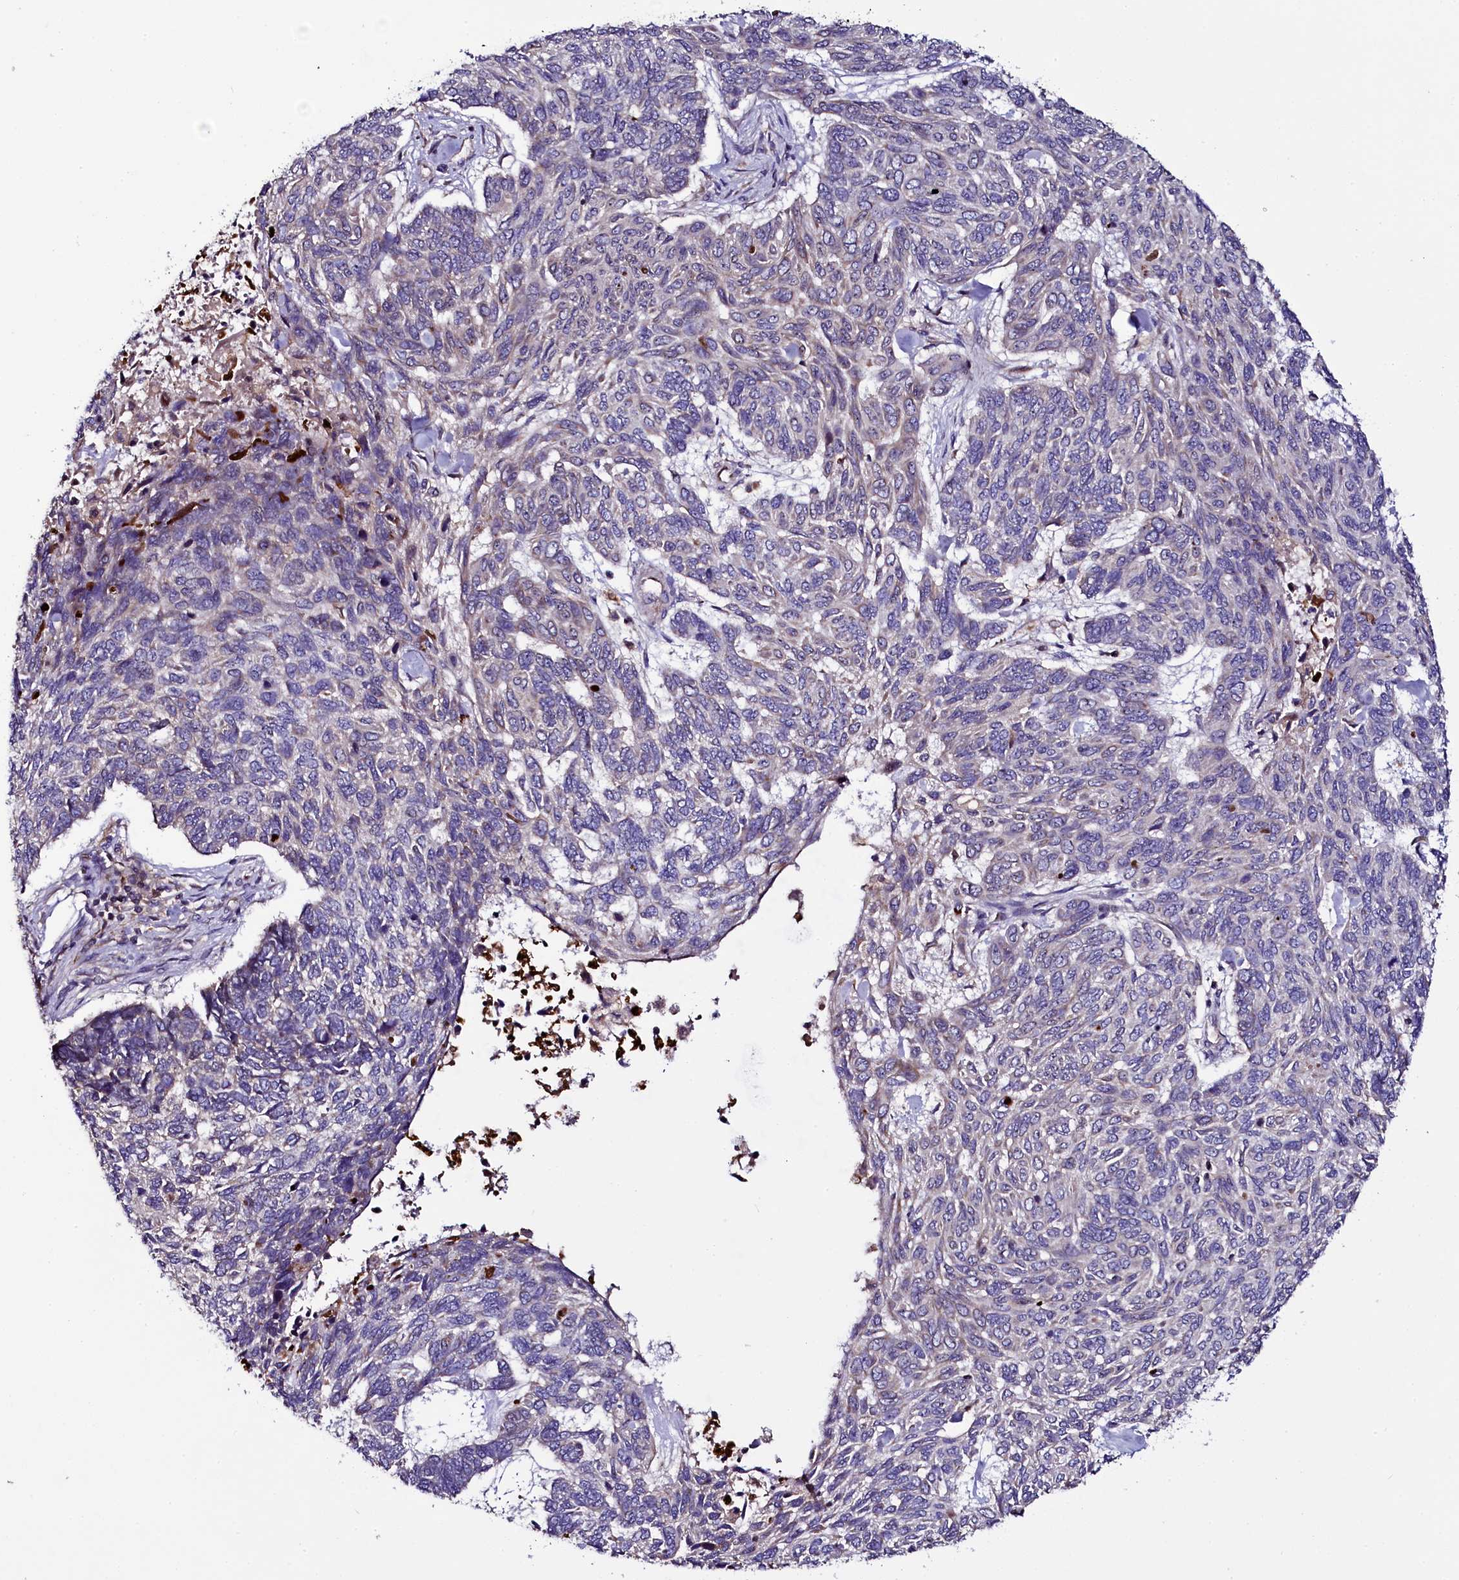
{"staining": {"intensity": "weak", "quantity": "<25%", "location": "cytoplasmic/membranous"}, "tissue": "skin cancer", "cell_type": "Tumor cells", "image_type": "cancer", "snomed": [{"axis": "morphology", "description": "Basal cell carcinoma"}, {"axis": "topography", "description": "Skin"}], "caption": "DAB immunohistochemical staining of human skin cancer exhibits no significant expression in tumor cells.", "gene": "NAA80", "patient": {"sex": "female", "age": 65}}